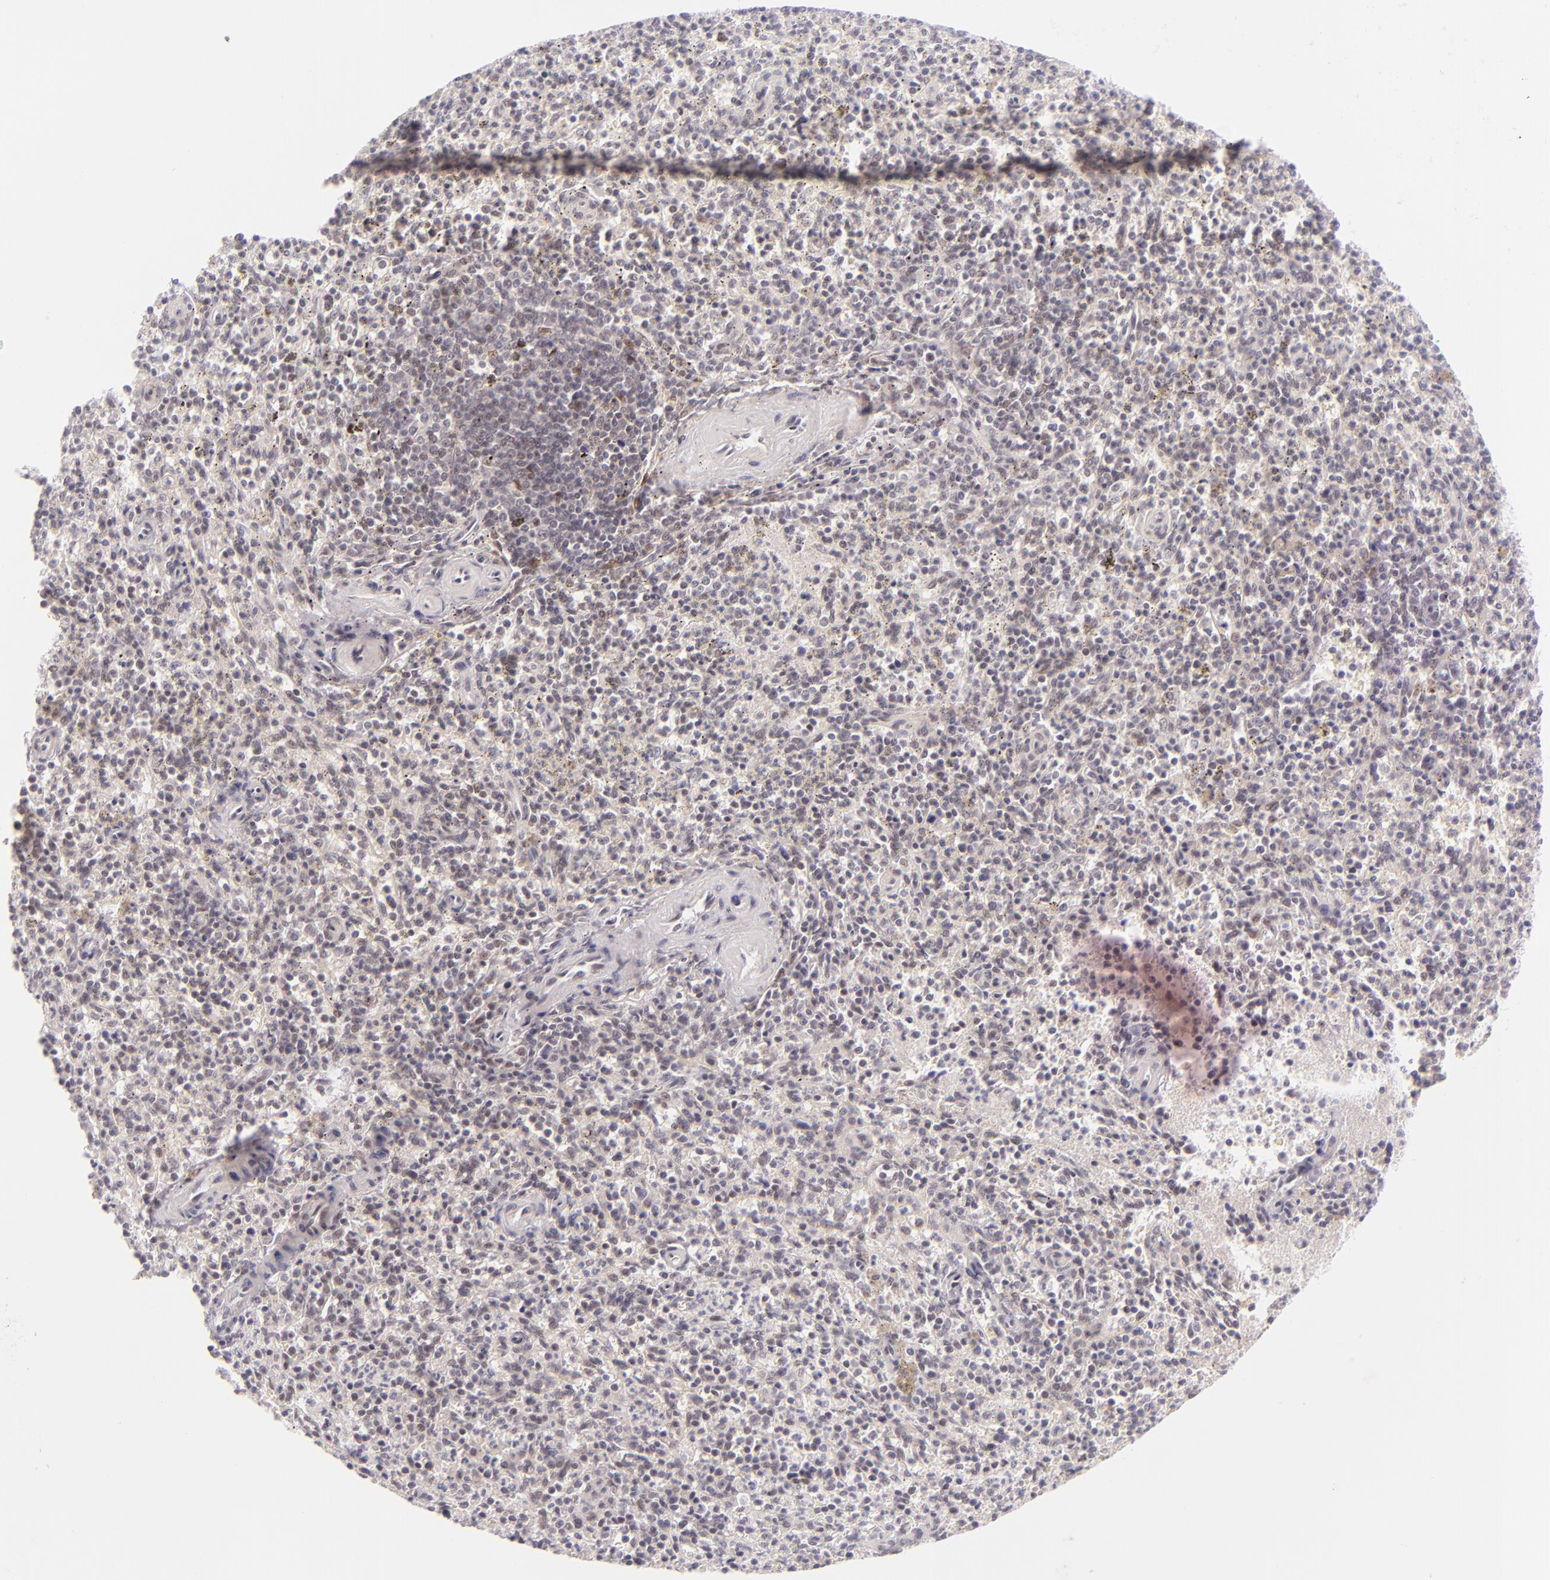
{"staining": {"intensity": "negative", "quantity": "none", "location": "none"}, "tissue": "spleen", "cell_type": "Cells in red pulp", "image_type": "normal", "snomed": [{"axis": "morphology", "description": "Normal tissue, NOS"}, {"axis": "topography", "description": "Spleen"}], "caption": "Immunohistochemistry (IHC) micrograph of unremarkable spleen: human spleen stained with DAB (3,3'-diaminobenzidine) reveals no significant protein staining in cells in red pulp.", "gene": "BCL3", "patient": {"sex": "male", "age": 72}}